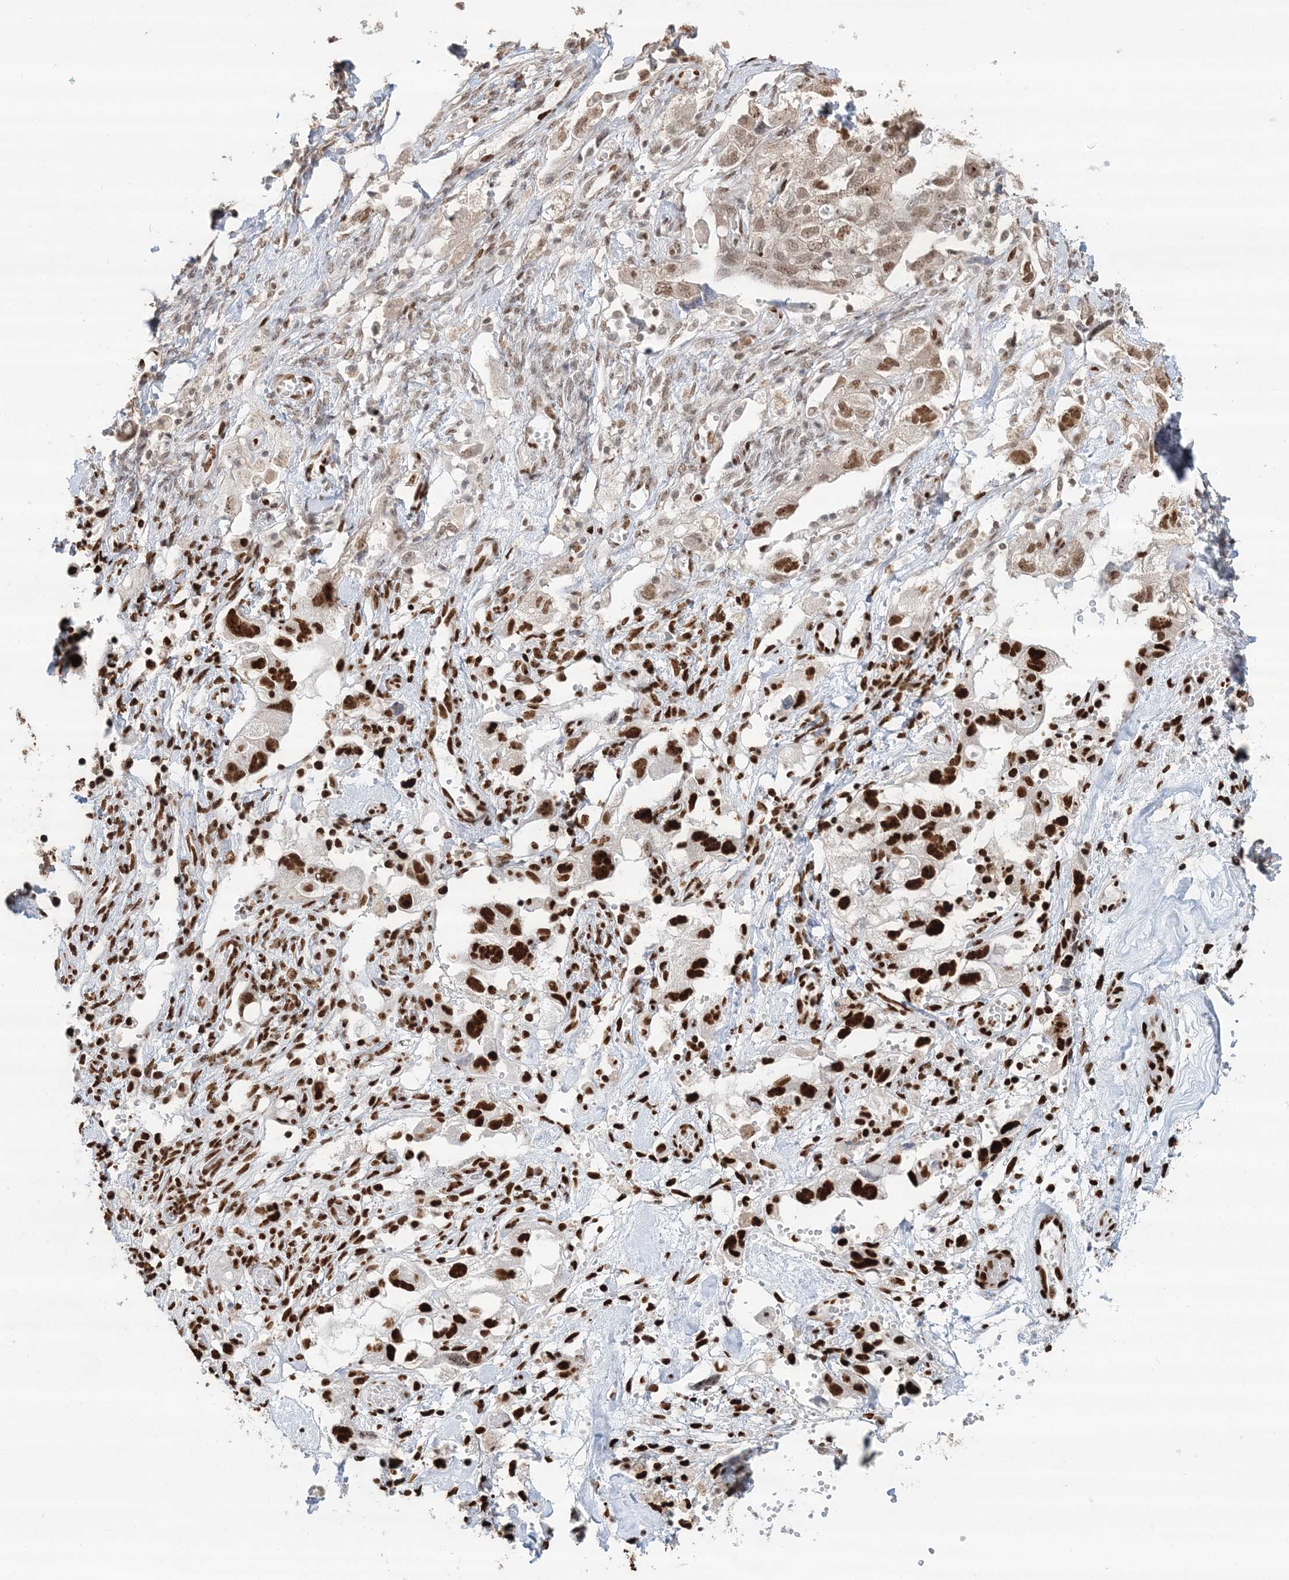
{"staining": {"intensity": "strong", "quantity": "25%-75%", "location": "cytoplasmic/membranous,nuclear"}, "tissue": "ovarian cancer", "cell_type": "Tumor cells", "image_type": "cancer", "snomed": [{"axis": "morphology", "description": "Carcinoma, NOS"}, {"axis": "morphology", "description": "Cystadenocarcinoma, serous, NOS"}, {"axis": "topography", "description": "Ovary"}], "caption": "IHC staining of carcinoma (ovarian), which displays high levels of strong cytoplasmic/membranous and nuclear positivity in about 25%-75% of tumor cells indicating strong cytoplasmic/membranous and nuclear protein expression. The staining was performed using DAB (3,3'-diaminobenzidine) (brown) for protein detection and nuclei were counterstained in hematoxylin (blue).", "gene": "SUMO2", "patient": {"sex": "female", "age": 69}}